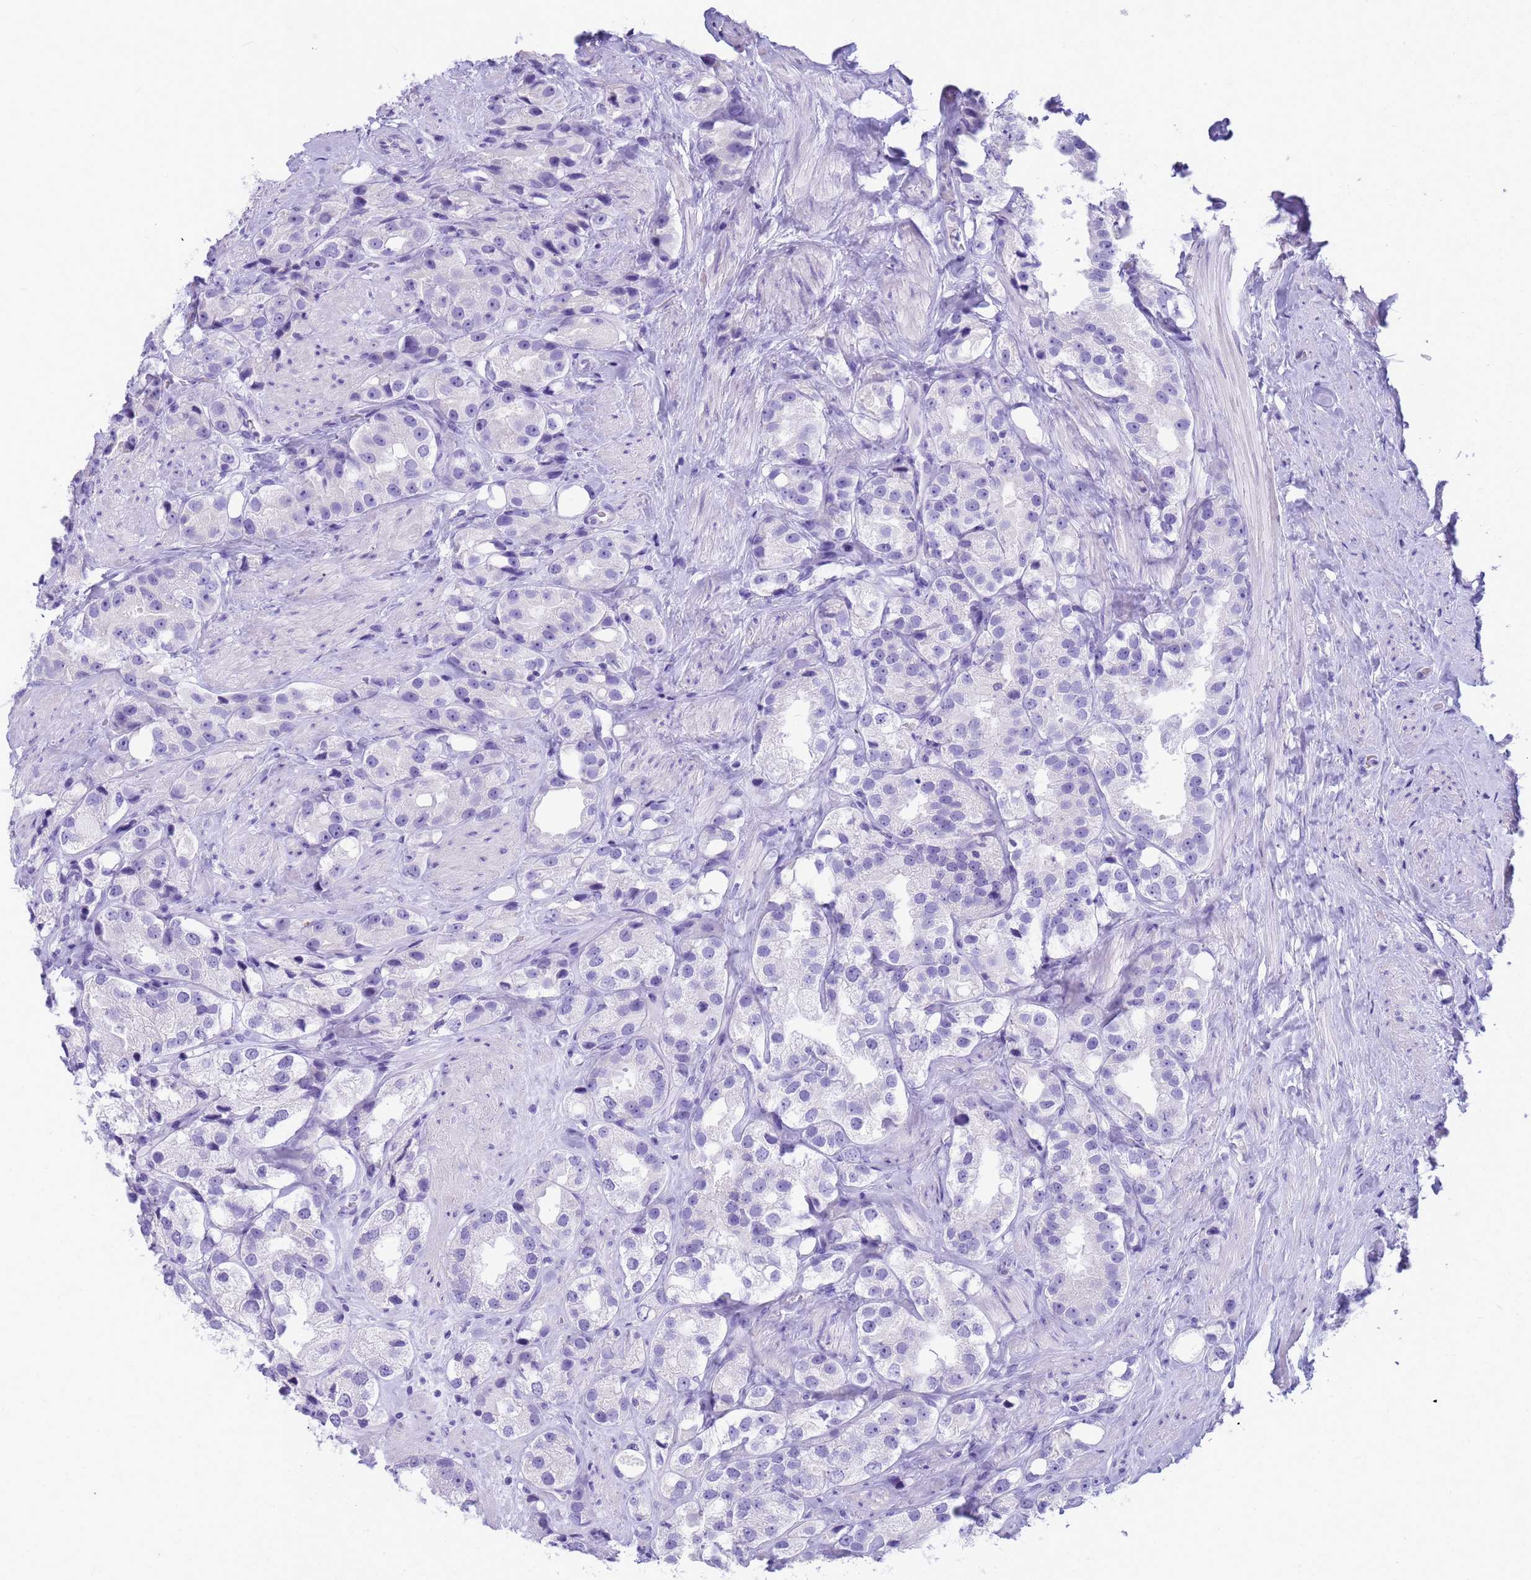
{"staining": {"intensity": "negative", "quantity": "none", "location": "none"}, "tissue": "prostate cancer", "cell_type": "Tumor cells", "image_type": "cancer", "snomed": [{"axis": "morphology", "description": "Adenocarcinoma, NOS"}, {"axis": "topography", "description": "Prostate"}], "caption": "Tumor cells are negative for brown protein staining in adenocarcinoma (prostate).", "gene": "RNASE2", "patient": {"sex": "male", "age": 79}}